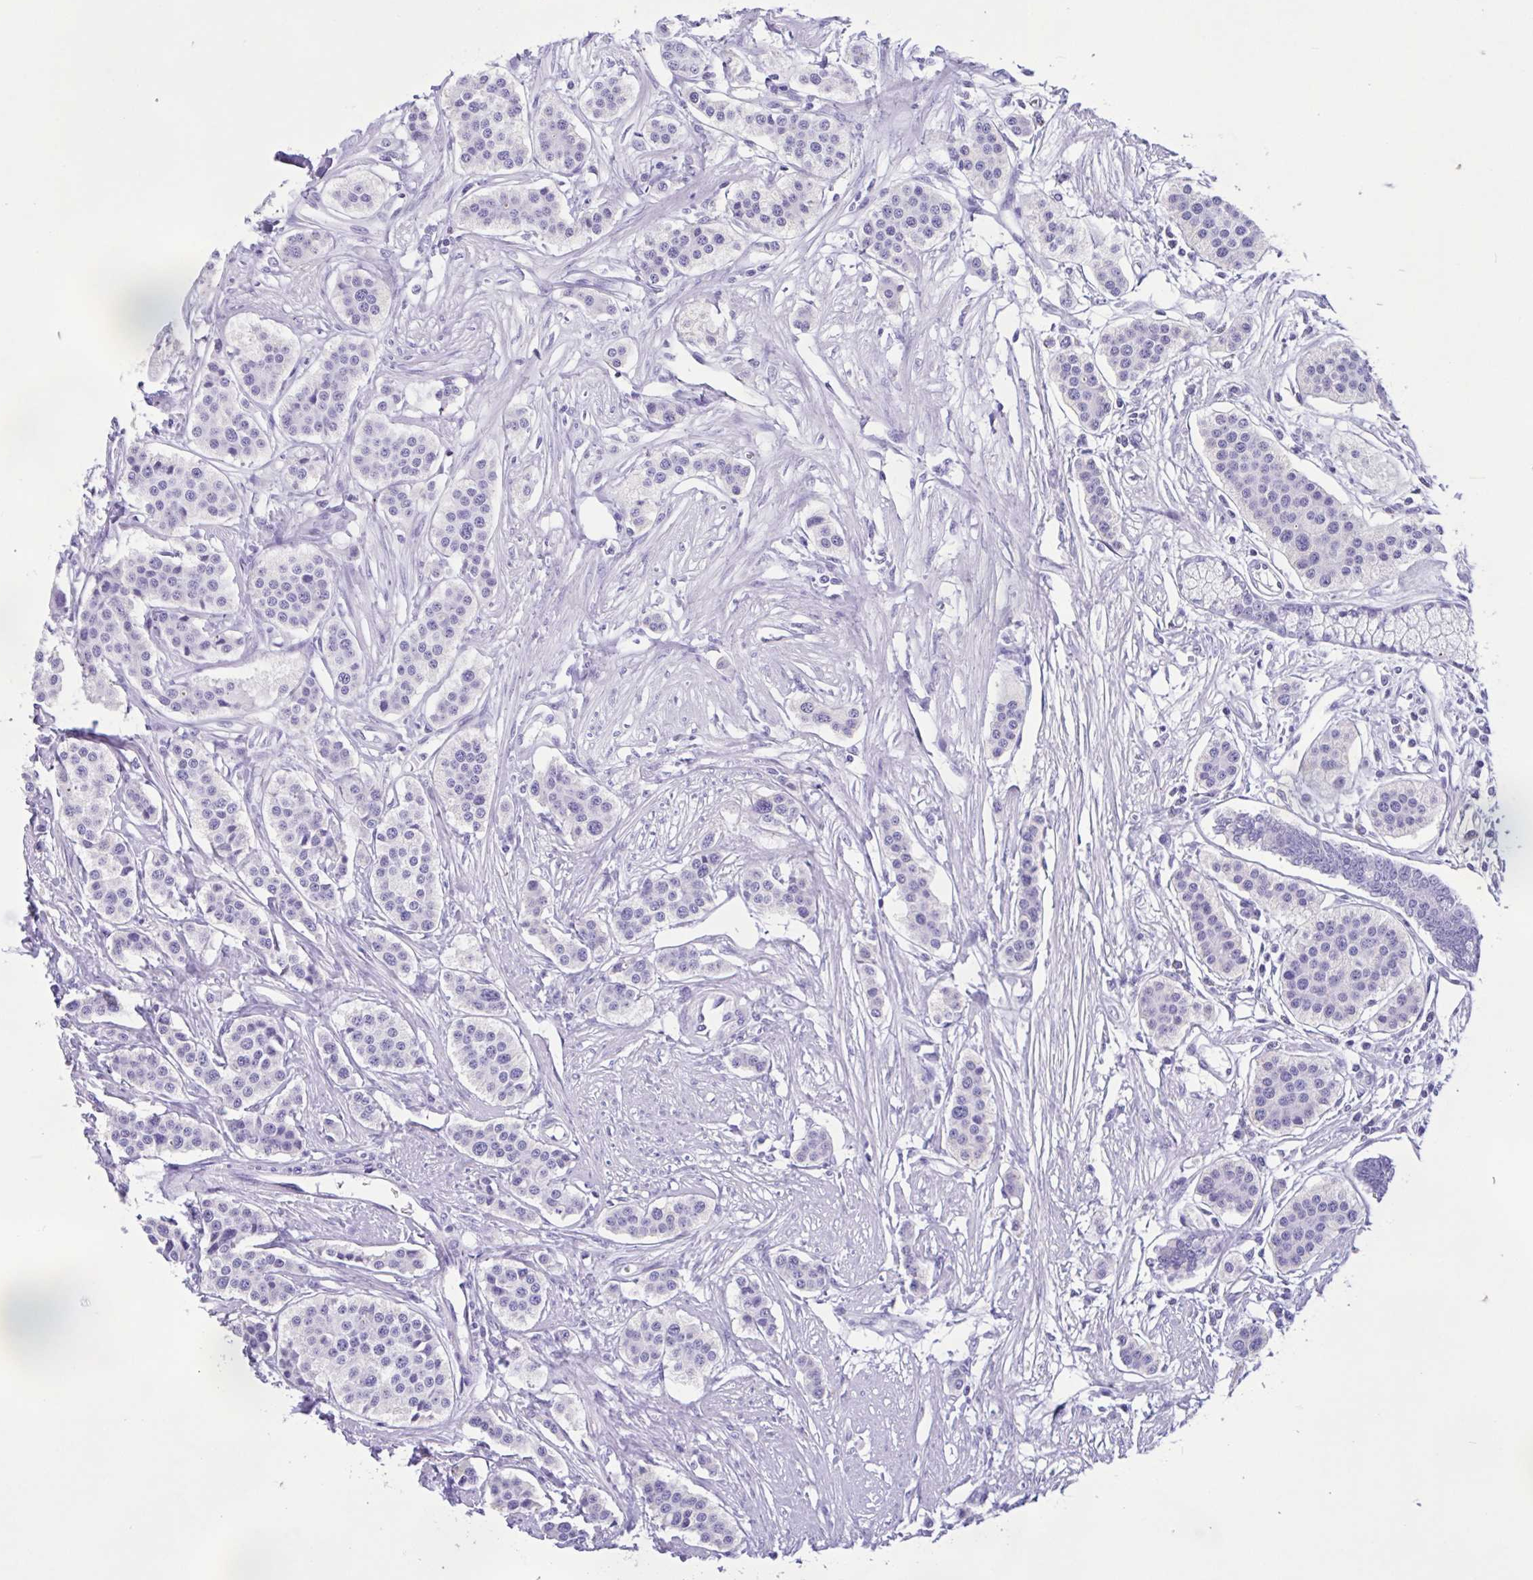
{"staining": {"intensity": "negative", "quantity": "none", "location": "none"}, "tissue": "carcinoid", "cell_type": "Tumor cells", "image_type": "cancer", "snomed": [{"axis": "morphology", "description": "Carcinoid, malignant, NOS"}, {"axis": "topography", "description": "Small intestine"}], "caption": "Immunohistochemistry micrograph of human carcinoid (malignant) stained for a protein (brown), which exhibits no staining in tumor cells. The staining is performed using DAB (3,3'-diaminobenzidine) brown chromogen with nuclei counter-stained in using hematoxylin.", "gene": "ZNF319", "patient": {"sex": "male", "age": 60}}